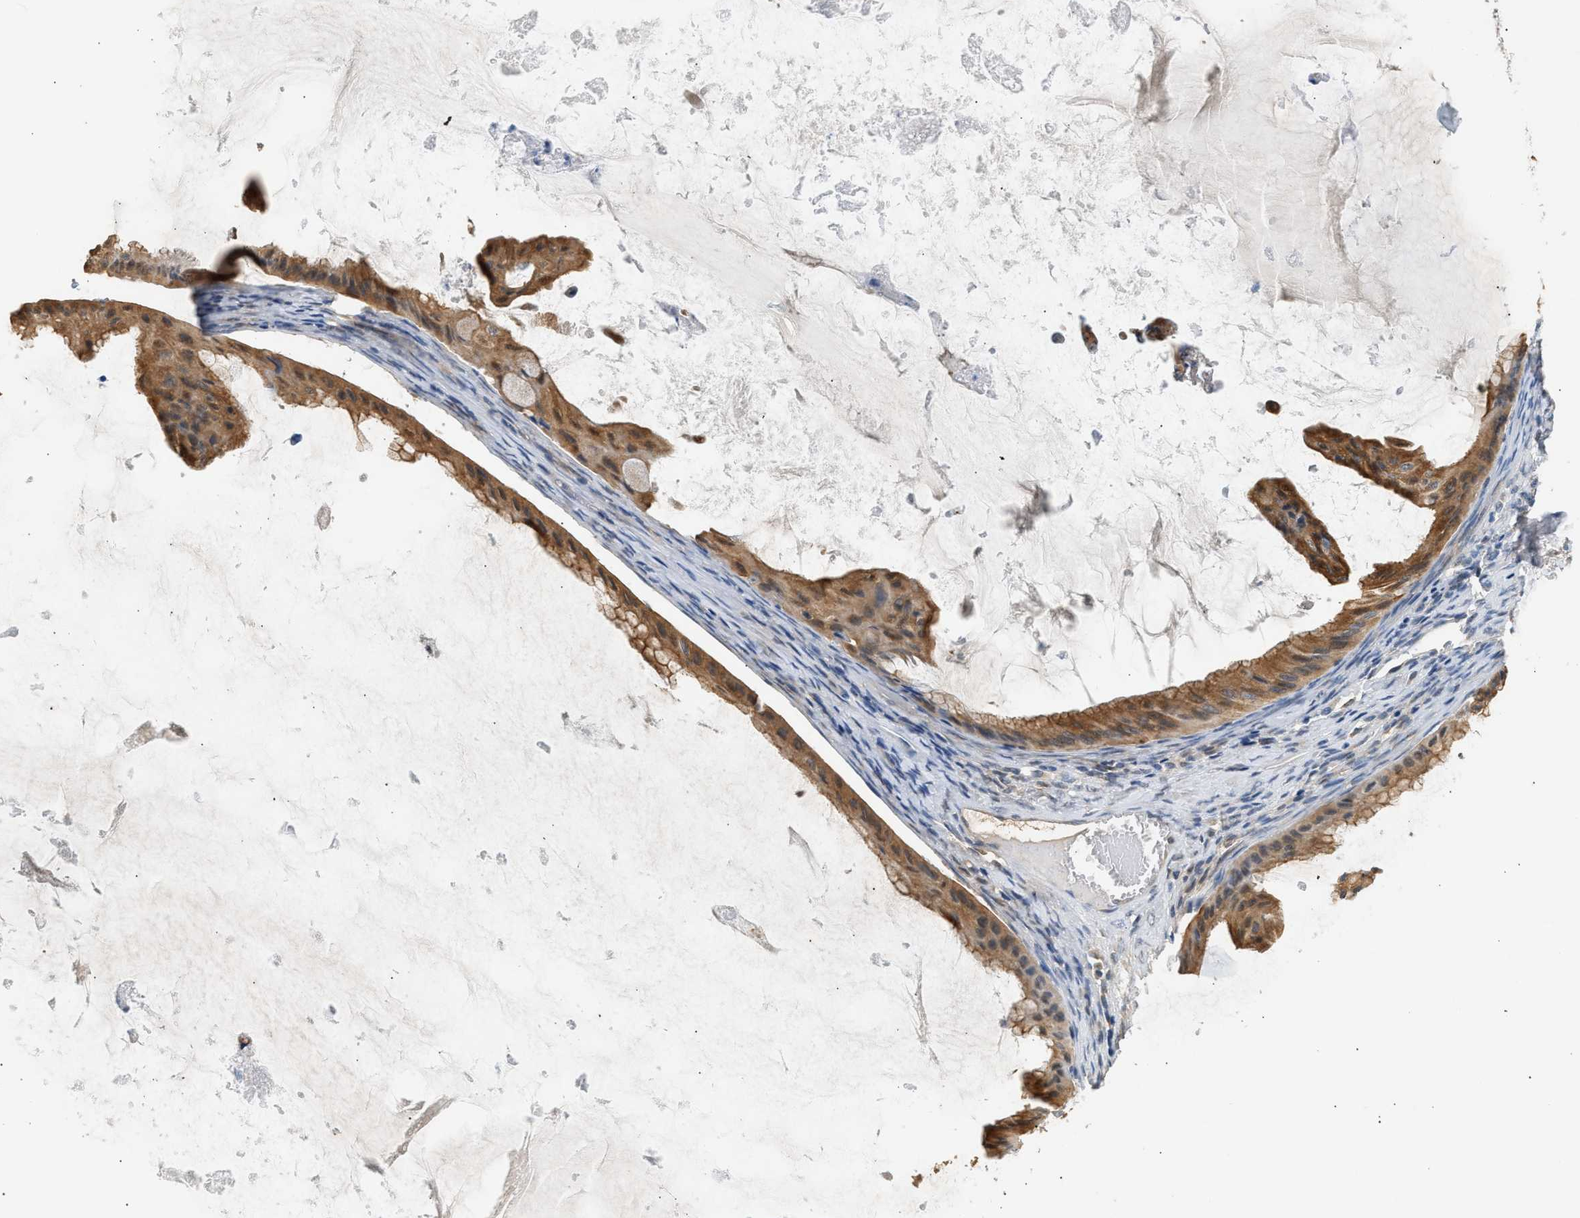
{"staining": {"intensity": "strong", "quantity": ">75%", "location": "cytoplasmic/membranous"}, "tissue": "ovarian cancer", "cell_type": "Tumor cells", "image_type": "cancer", "snomed": [{"axis": "morphology", "description": "Cystadenocarcinoma, mucinous, NOS"}, {"axis": "topography", "description": "Ovary"}], "caption": "A high amount of strong cytoplasmic/membranous positivity is identified in approximately >75% of tumor cells in ovarian mucinous cystadenocarcinoma tissue.", "gene": "WDR31", "patient": {"sex": "female", "age": 61}}